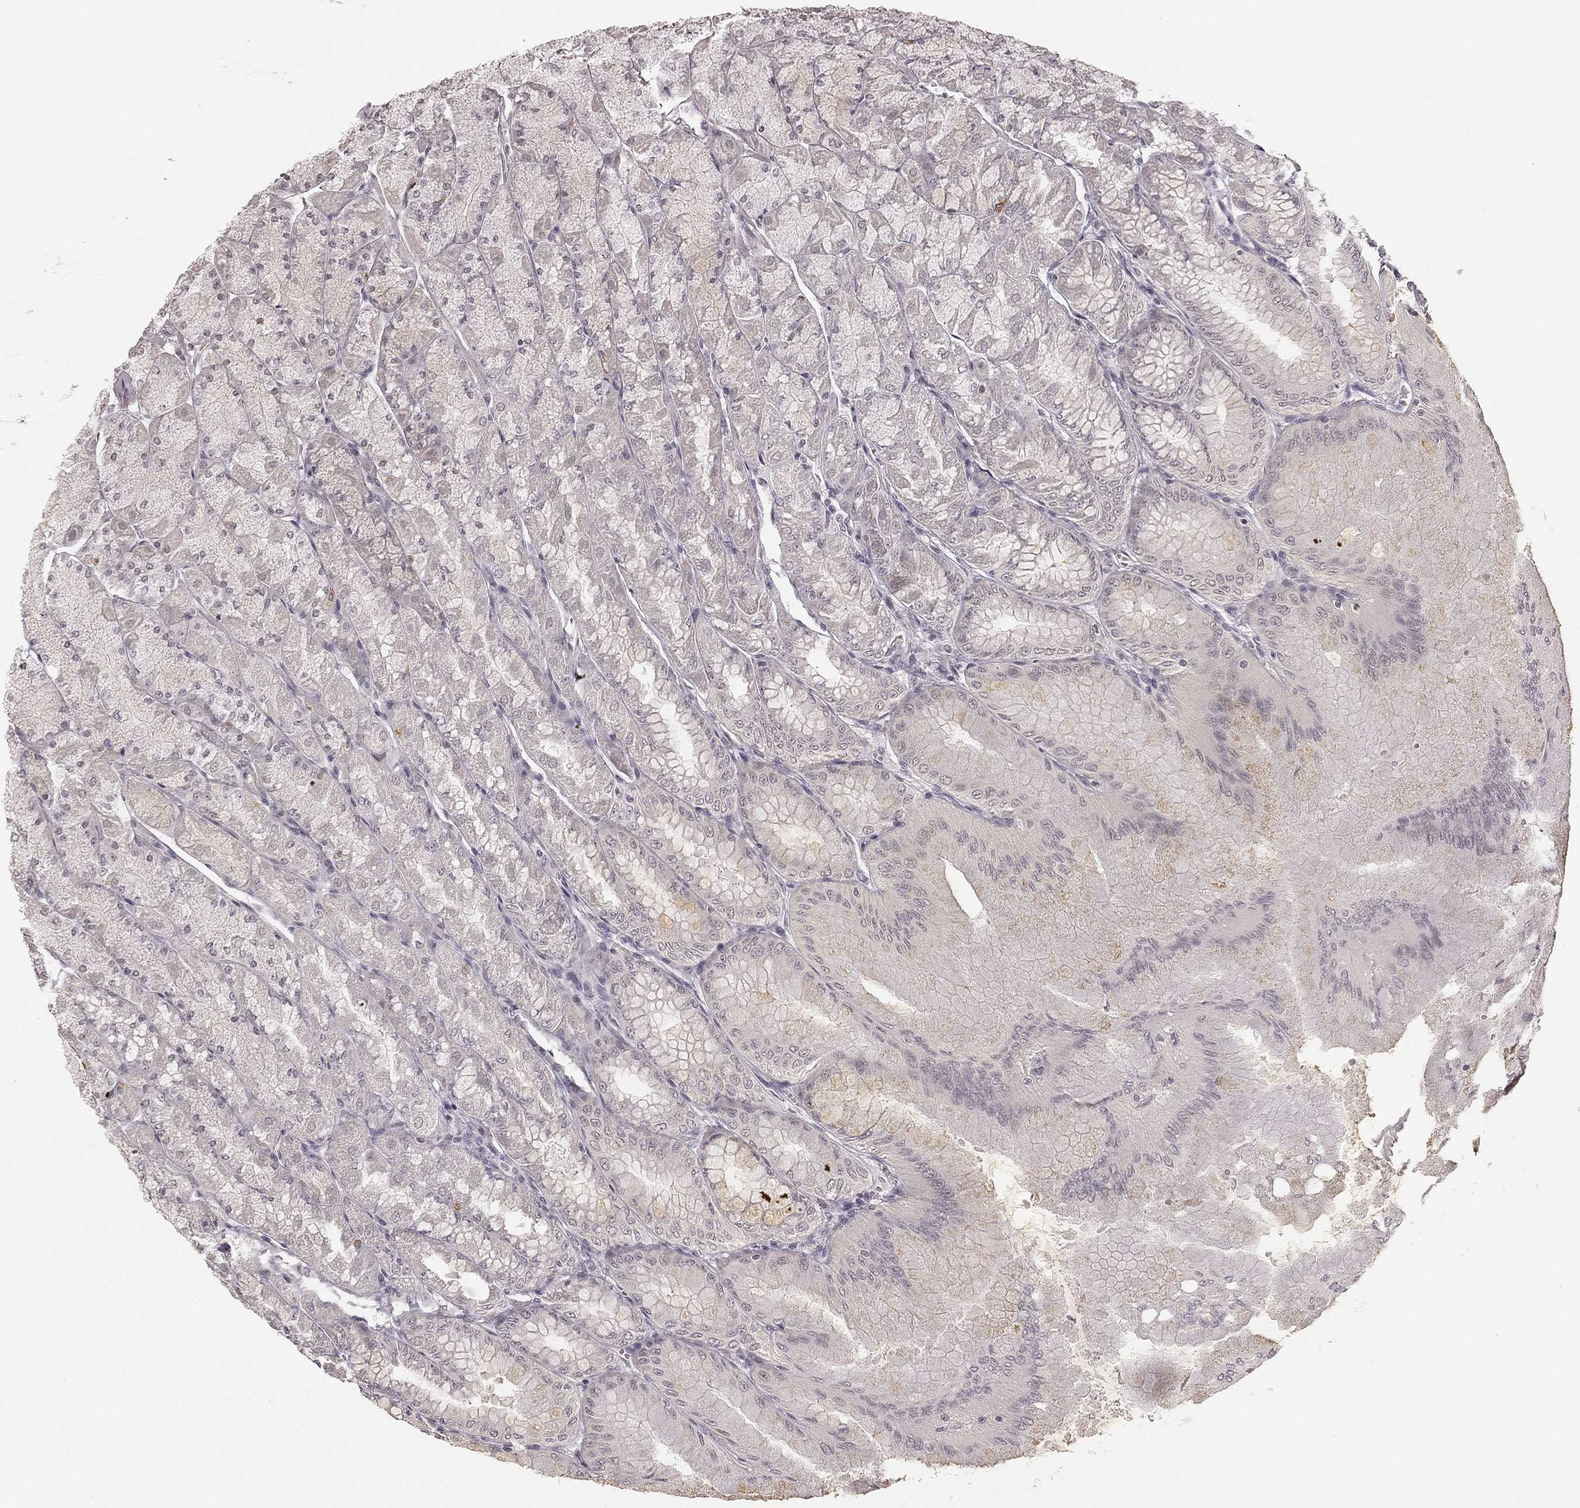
{"staining": {"intensity": "strong", "quantity": "<25%", "location": "cytoplasmic/membranous"}, "tissue": "stomach", "cell_type": "Glandular cells", "image_type": "normal", "snomed": [{"axis": "morphology", "description": "Normal tissue, NOS"}, {"axis": "topography", "description": "Stomach, upper"}], "caption": "Strong cytoplasmic/membranous staining is seen in about <25% of glandular cells in benign stomach. The staining was performed using DAB, with brown indicating positive protein expression. Nuclei are stained blue with hematoxylin.", "gene": "HCN4", "patient": {"sex": "male", "age": 60}}